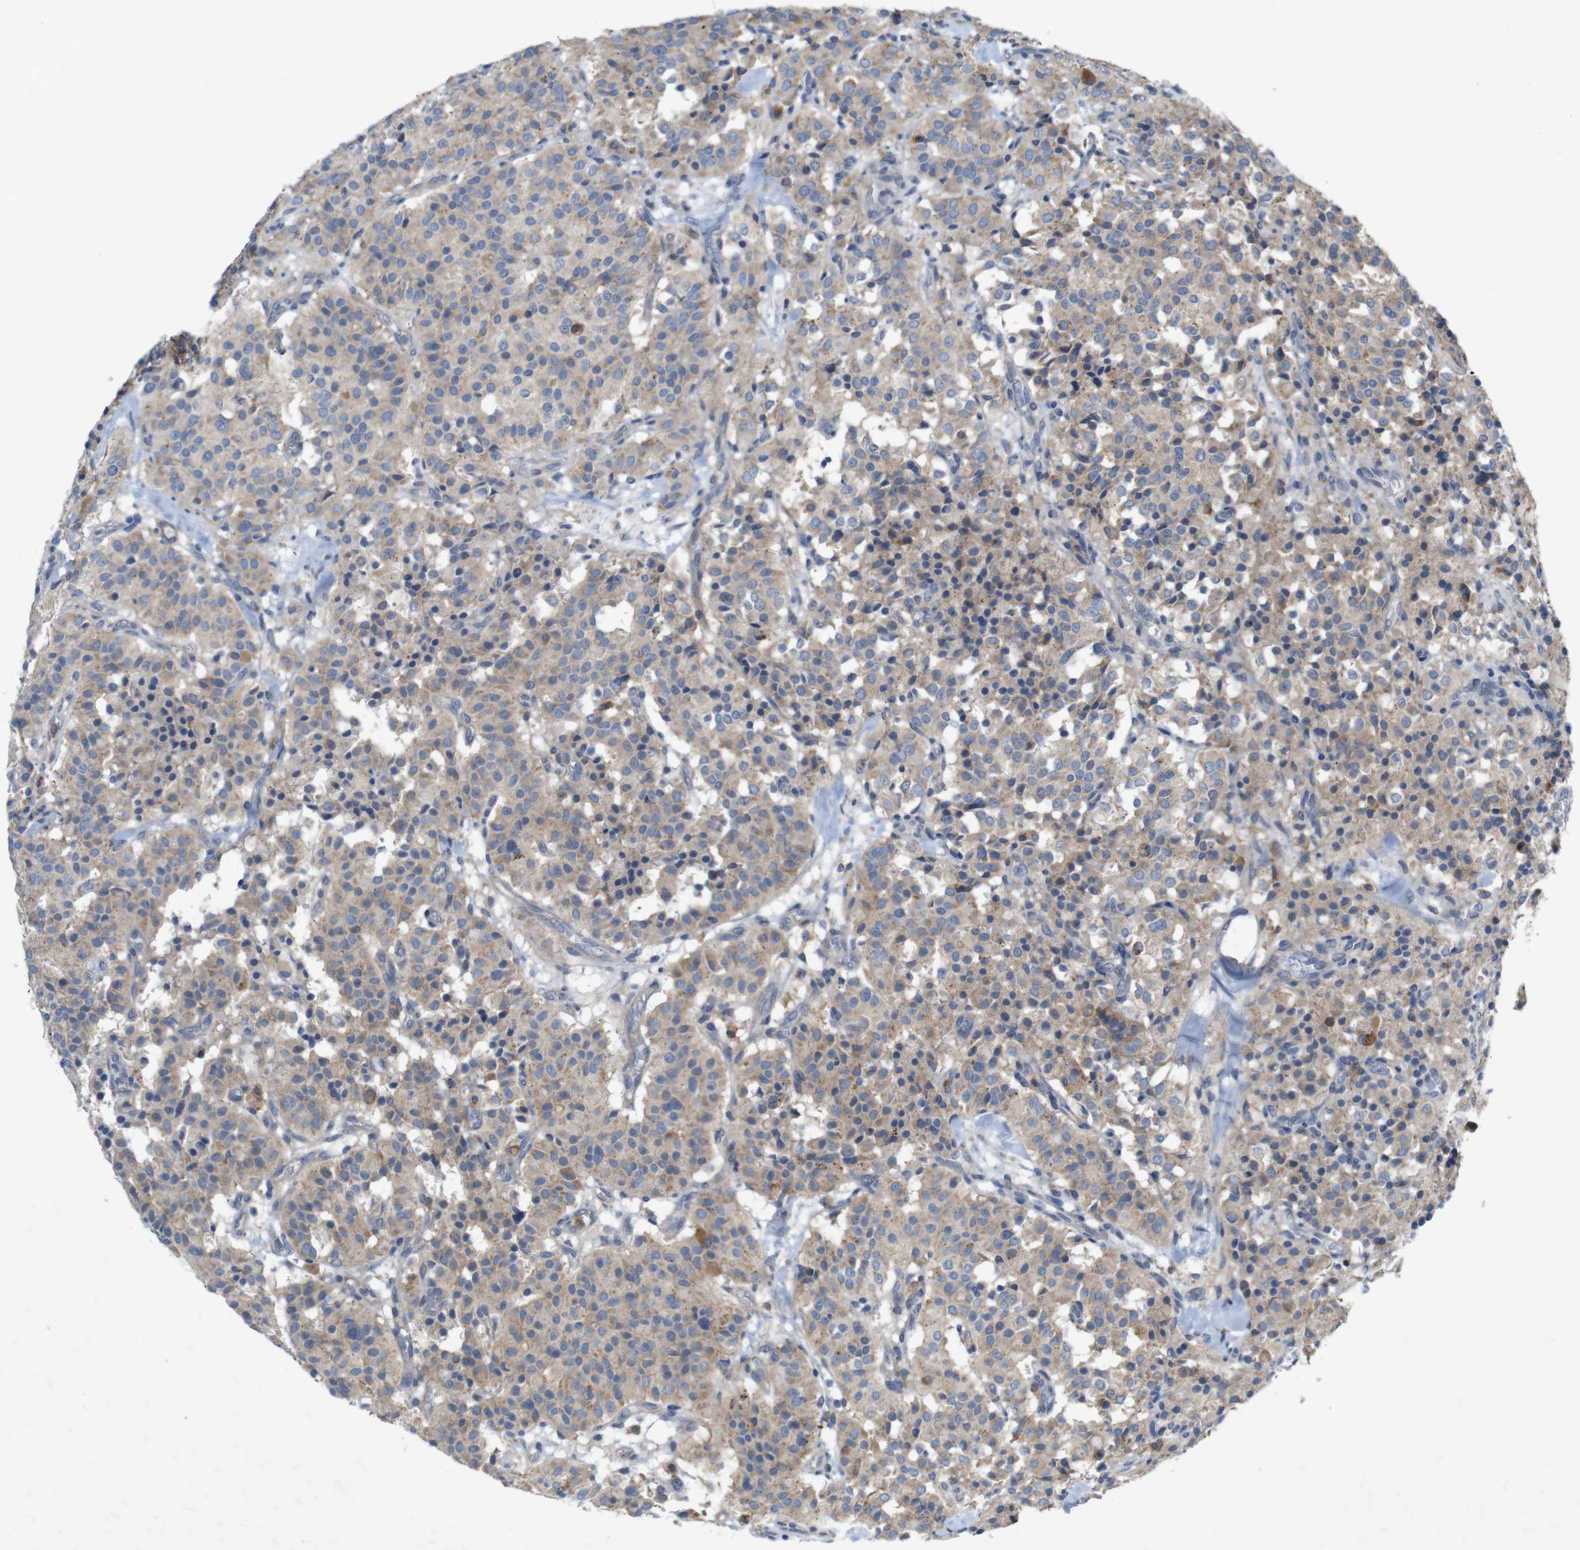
{"staining": {"intensity": "weak", "quantity": ">75%", "location": "cytoplasmic/membranous"}, "tissue": "carcinoid", "cell_type": "Tumor cells", "image_type": "cancer", "snomed": [{"axis": "morphology", "description": "Carcinoid, malignant, NOS"}, {"axis": "topography", "description": "Lung"}], "caption": "High-power microscopy captured an IHC micrograph of malignant carcinoid, revealing weak cytoplasmic/membranous expression in about >75% of tumor cells.", "gene": "SIGLEC8", "patient": {"sex": "male", "age": 30}}